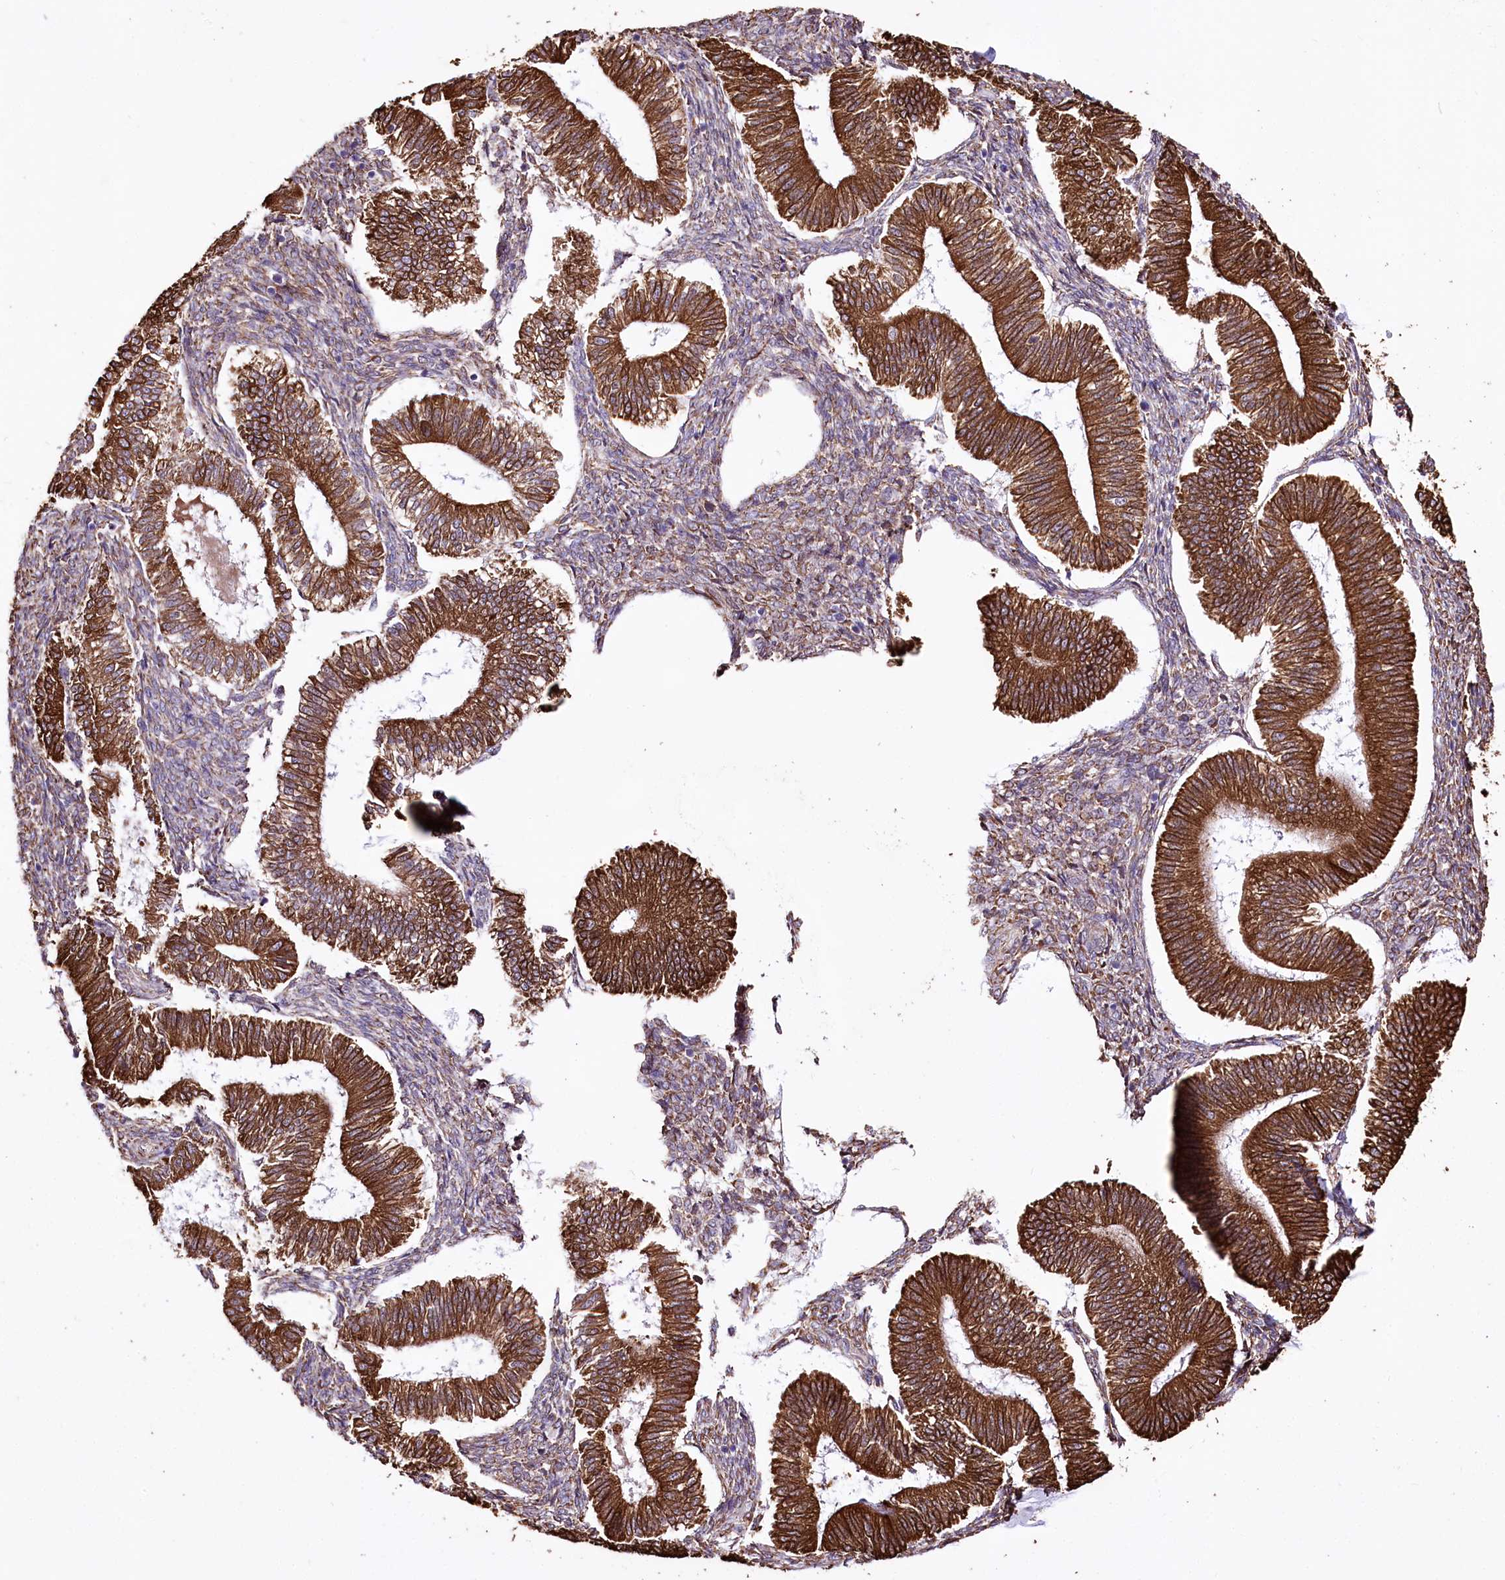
{"staining": {"intensity": "moderate", "quantity": ">75%", "location": "cytoplasmic/membranous"}, "tissue": "endometrium", "cell_type": "Cells in endometrial stroma", "image_type": "normal", "snomed": [{"axis": "morphology", "description": "Normal tissue, NOS"}, {"axis": "topography", "description": "Endometrium"}], "caption": "Normal endometrium exhibits moderate cytoplasmic/membranous expression in about >75% of cells in endometrial stroma, visualized by immunohistochemistry. The staining is performed using DAB (3,3'-diaminobenzidine) brown chromogen to label protein expression. The nuclei are counter-stained blue using hematoxylin.", "gene": "WWC1", "patient": {"sex": "female", "age": 25}}